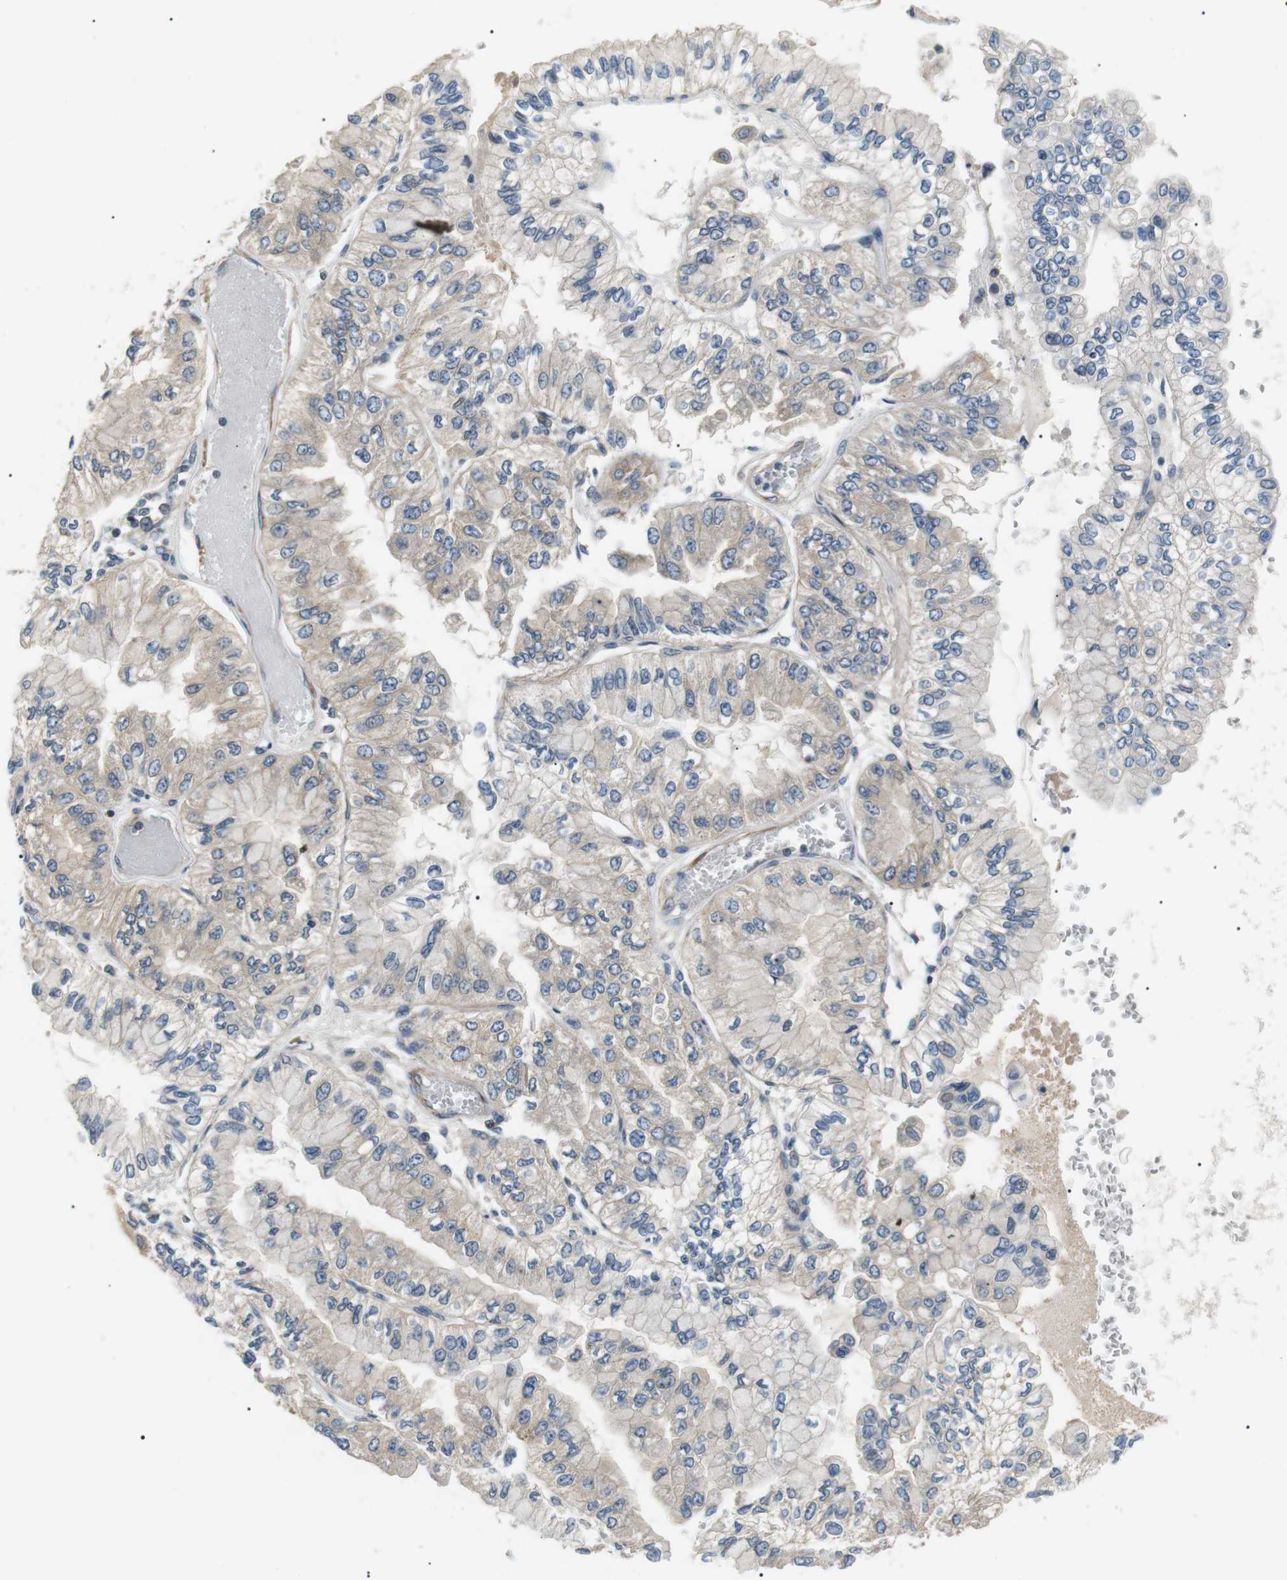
{"staining": {"intensity": "negative", "quantity": "none", "location": "none"}, "tissue": "liver cancer", "cell_type": "Tumor cells", "image_type": "cancer", "snomed": [{"axis": "morphology", "description": "Cholangiocarcinoma"}, {"axis": "topography", "description": "Liver"}], "caption": "DAB (3,3'-diaminobenzidine) immunohistochemical staining of human liver cancer (cholangiocarcinoma) exhibits no significant expression in tumor cells. The staining was performed using DAB to visualize the protein expression in brown, while the nuclei were stained in blue with hematoxylin (Magnification: 20x).", "gene": "DIPK1A", "patient": {"sex": "female", "age": 79}}